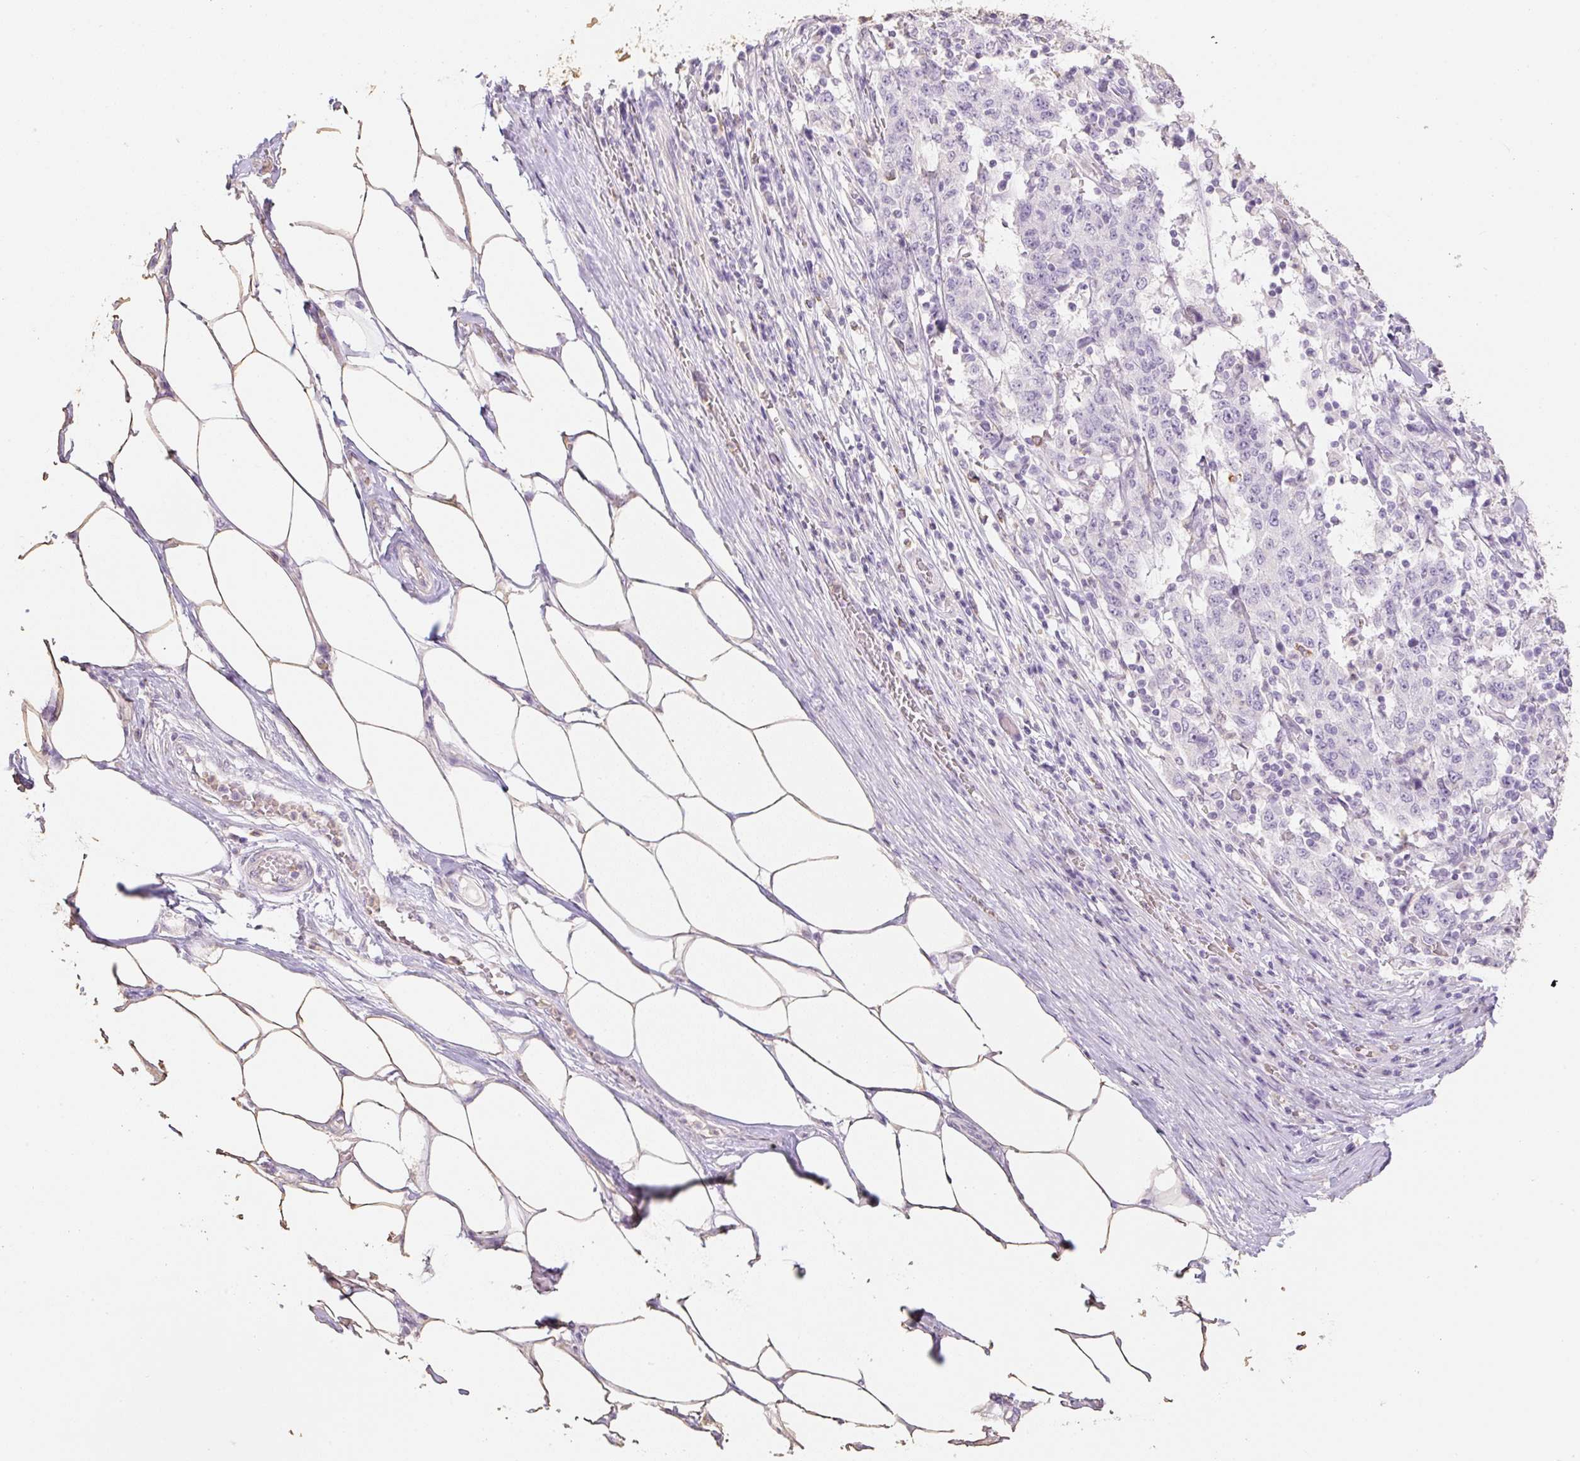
{"staining": {"intensity": "negative", "quantity": "none", "location": "none"}, "tissue": "stomach cancer", "cell_type": "Tumor cells", "image_type": "cancer", "snomed": [{"axis": "morphology", "description": "Adenocarcinoma, NOS"}, {"axis": "topography", "description": "Stomach"}], "caption": "There is no significant positivity in tumor cells of stomach cancer (adenocarcinoma).", "gene": "MBOAT7", "patient": {"sex": "male", "age": 59}}